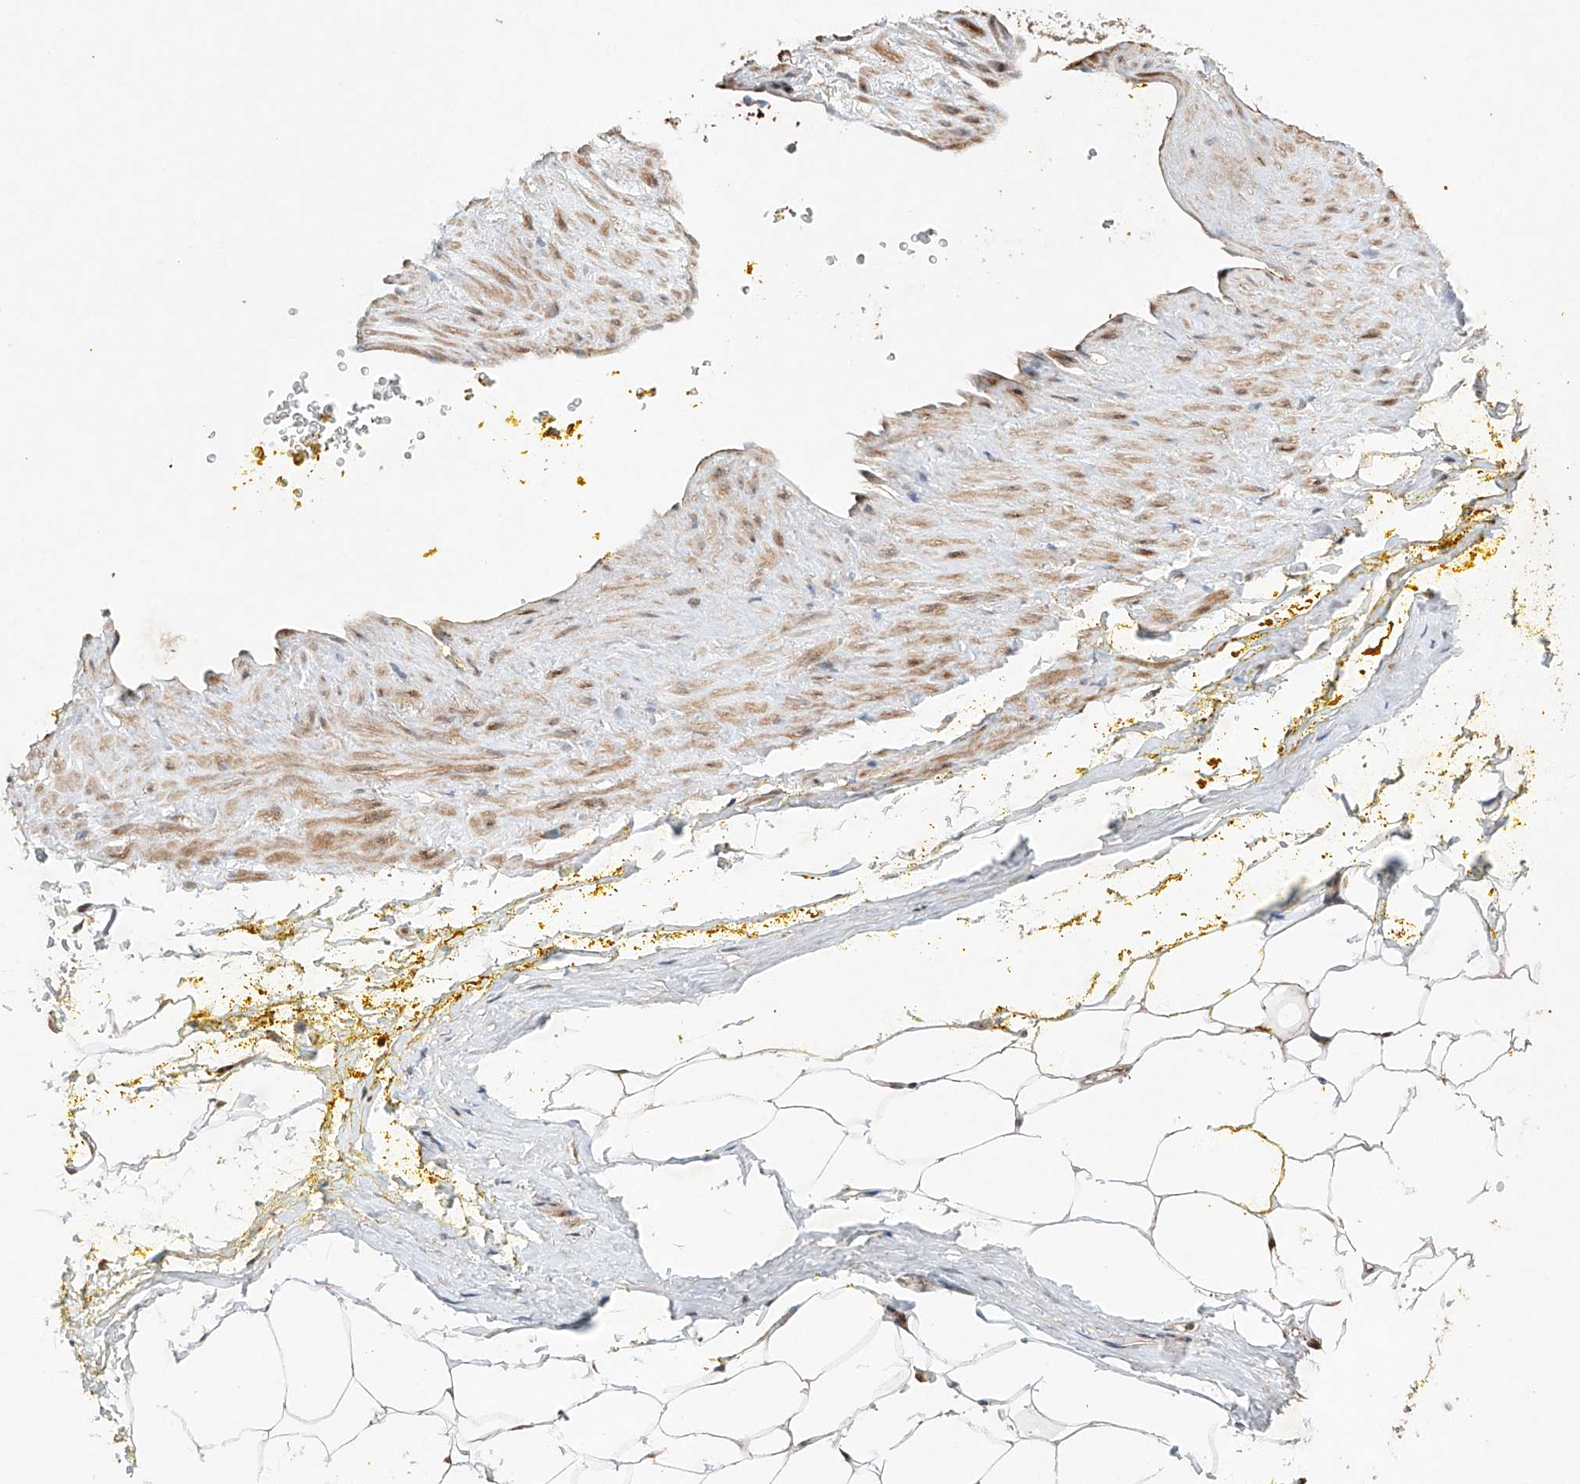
{"staining": {"intensity": "moderate", "quantity": ">75%", "location": "nuclear"}, "tissue": "adipose tissue", "cell_type": "Adipocytes", "image_type": "normal", "snomed": [{"axis": "morphology", "description": "Normal tissue, NOS"}, {"axis": "morphology", "description": "Adenocarcinoma, Low grade"}, {"axis": "topography", "description": "Prostate"}, {"axis": "topography", "description": "Peripheral nerve tissue"}], "caption": "Immunohistochemical staining of benign human adipose tissue reveals >75% levels of moderate nuclear protein expression in approximately >75% of adipocytes.", "gene": "AFG1L", "patient": {"sex": "male", "age": 63}}